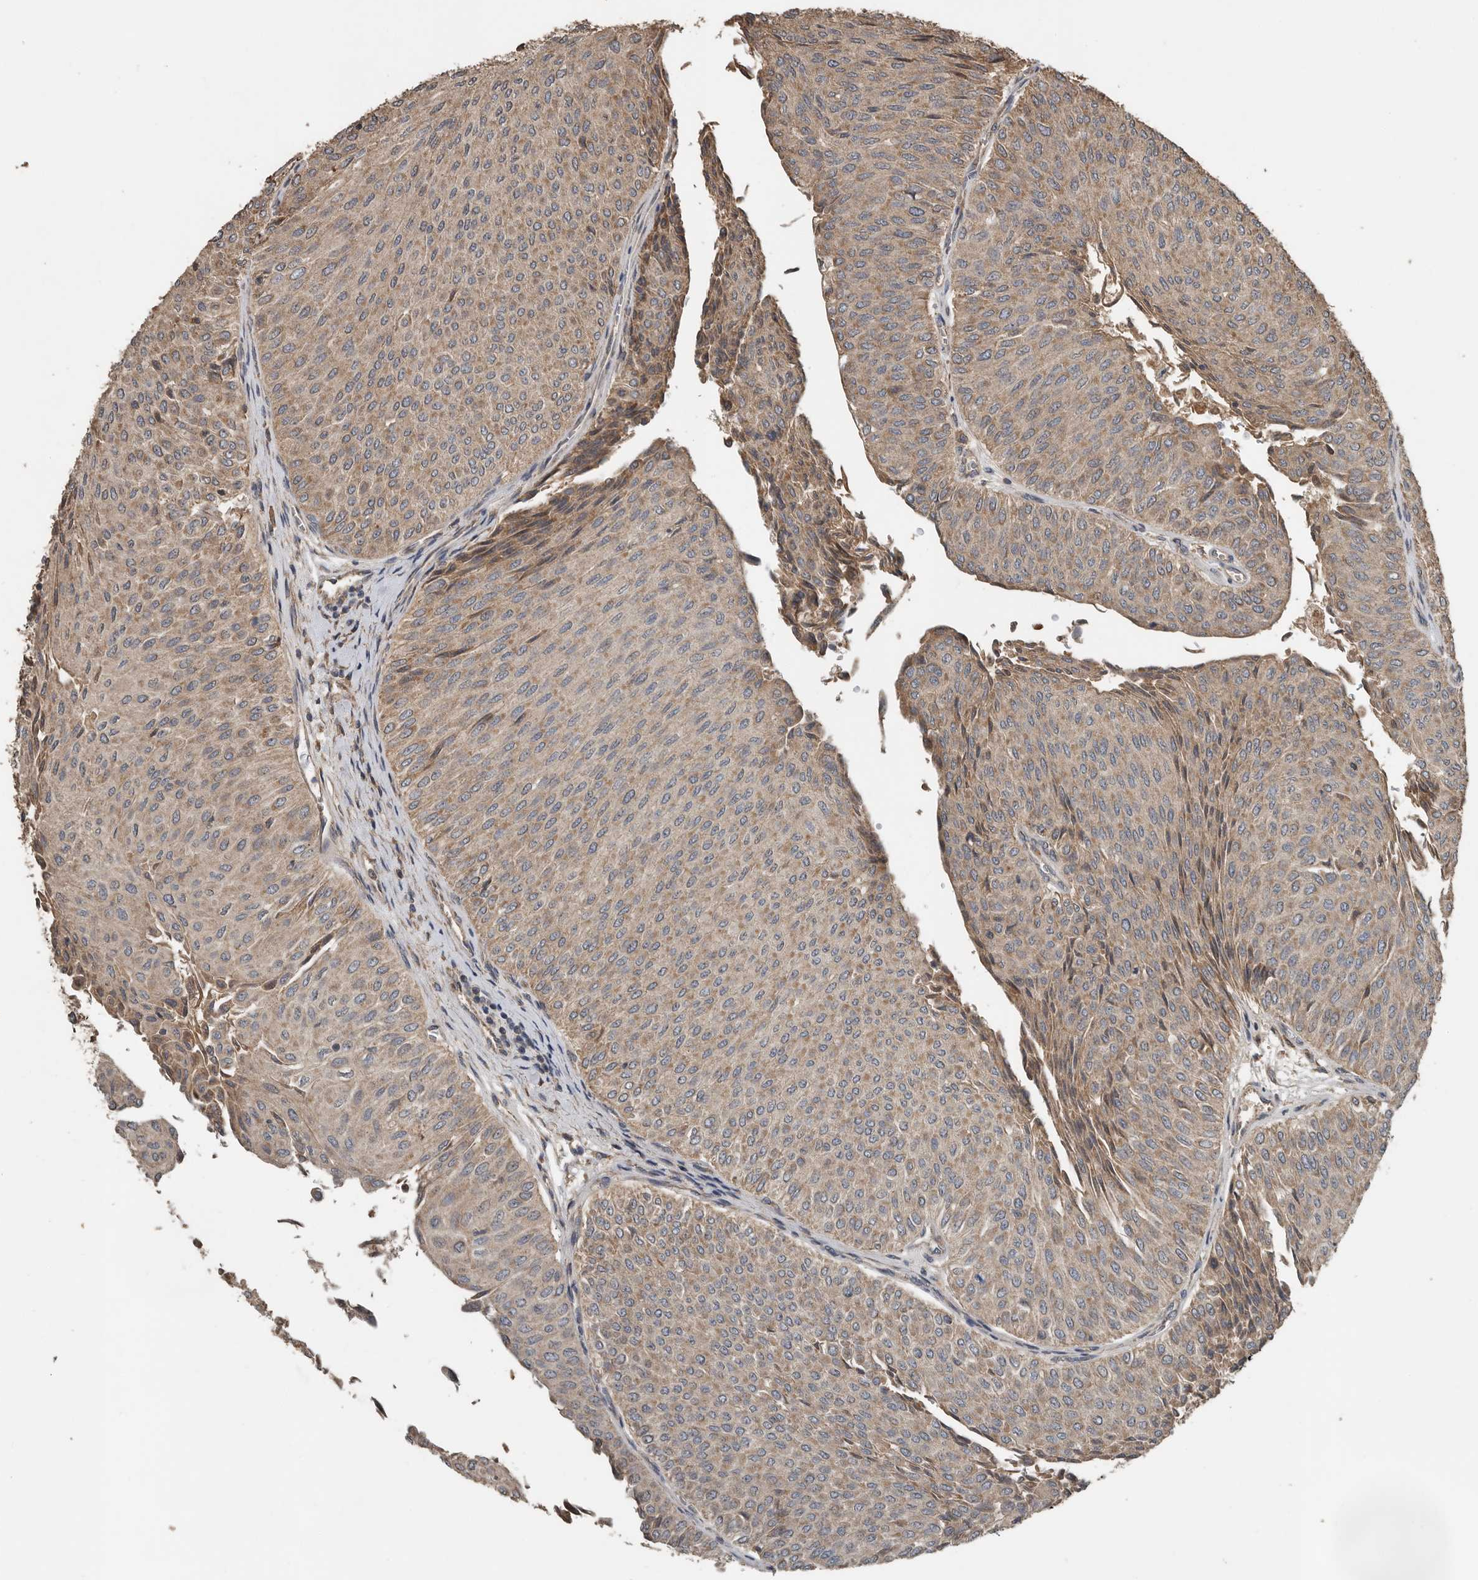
{"staining": {"intensity": "moderate", "quantity": "25%-75%", "location": "cytoplasmic/membranous"}, "tissue": "urothelial cancer", "cell_type": "Tumor cells", "image_type": "cancer", "snomed": [{"axis": "morphology", "description": "Urothelial carcinoma, Low grade"}, {"axis": "topography", "description": "Urinary bladder"}], "caption": "Approximately 25%-75% of tumor cells in urothelial cancer show moderate cytoplasmic/membranous protein staining as visualized by brown immunohistochemical staining.", "gene": "RNF207", "patient": {"sex": "male", "age": 78}}